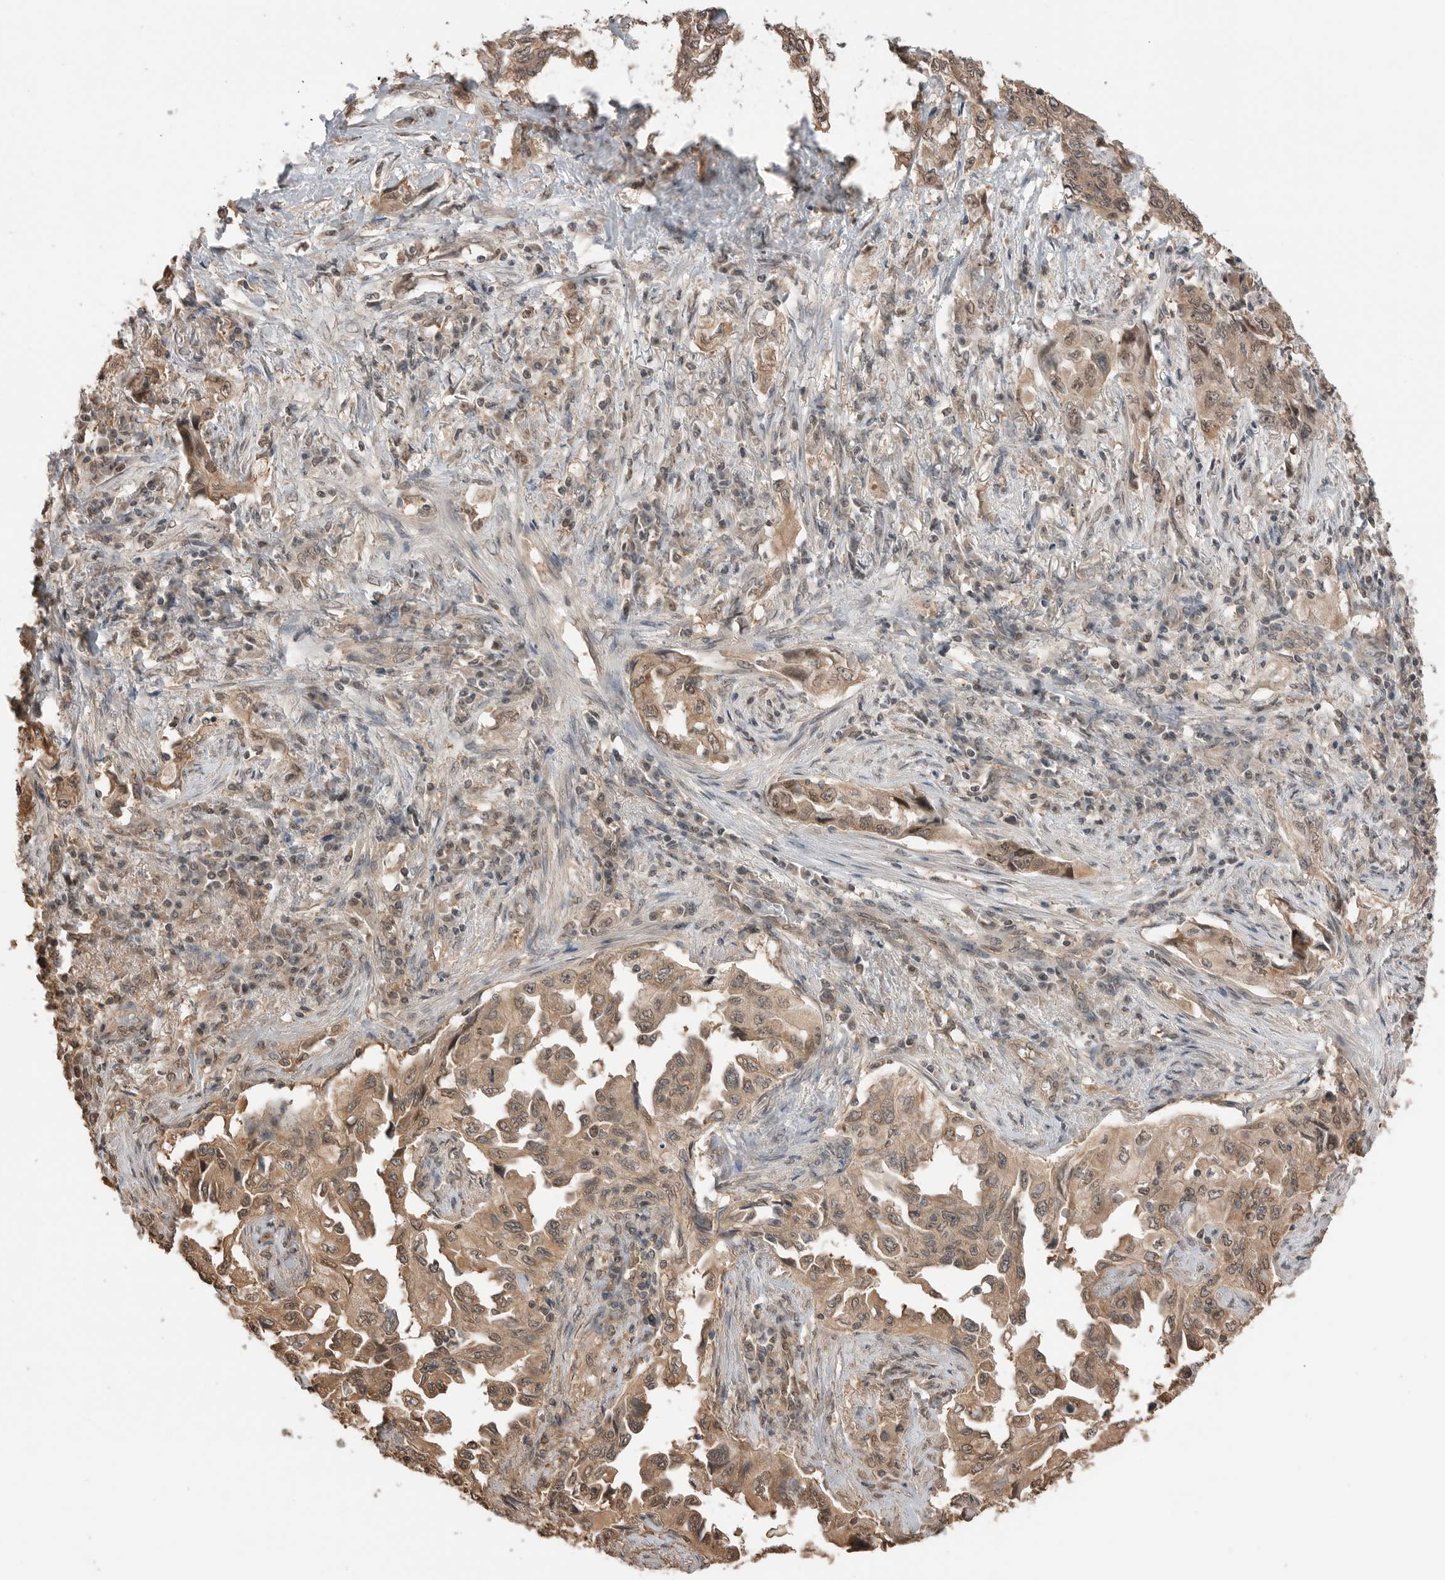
{"staining": {"intensity": "moderate", "quantity": ">75%", "location": "cytoplasmic/membranous"}, "tissue": "lung cancer", "cell_type": "Tumor cells", "image_type": "cancer", "snomed": [{"axis": "morphology", "description": "Adenocarcinoma, NOS"}, {"axis": "topography", "description": "Lung"}], "caption": "Moderate cytoplasmic/membranous expression for a protein is identified in approximately >75% of tumor cells of lung cancer (adenocarcinoma) using IHC.", "gene": "PEAK1", "patient": {"sex": "female", "age": 51}}